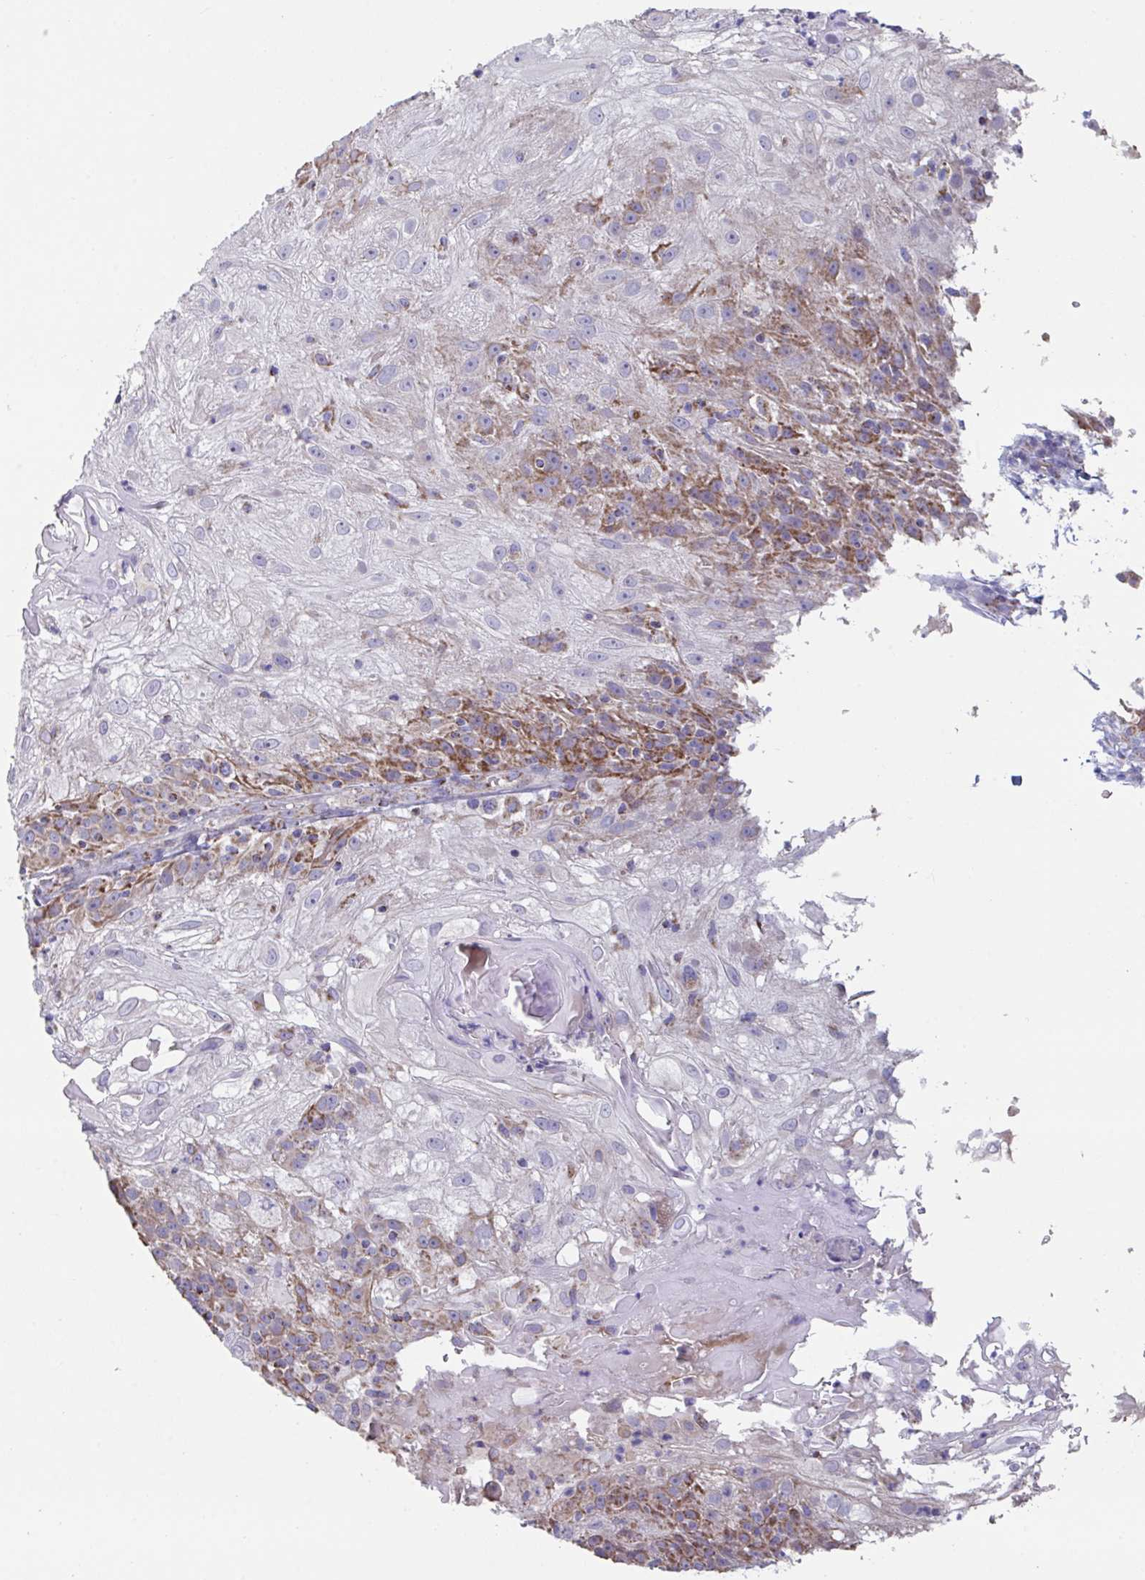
{"staining": {"intensity": "moderate", "quantity": "25%-75%", "location": "cytoplasmic/membranous"}, "tissue": "skin cancer", "cell_type": "Tumor cells", "image_type": "cancer", "snomed": [{"axis": "morphology", "description": "Normal tissue, NOS"}, {"axis": "morphology", "description": "Squamous cell carcinoma, NOS"}, {"axis": "topography", "description": "Skin"}], "caption": "Immunohistochemistry (IHC) staining of skin cancer (squamous cell carcinoma), which exhibits medium levels of moderate cytoplasmic/membranous expression in about 25%-75% of tumor cells indicating moderate cytoplasmic/membranous protein positivity. The staining was performed using DAB (brown) for protein detection and nuclei were counterstained in hematoxylin (blue).", "gene": "BCAT2", "patient": {"sex": "female", "age": 83}}